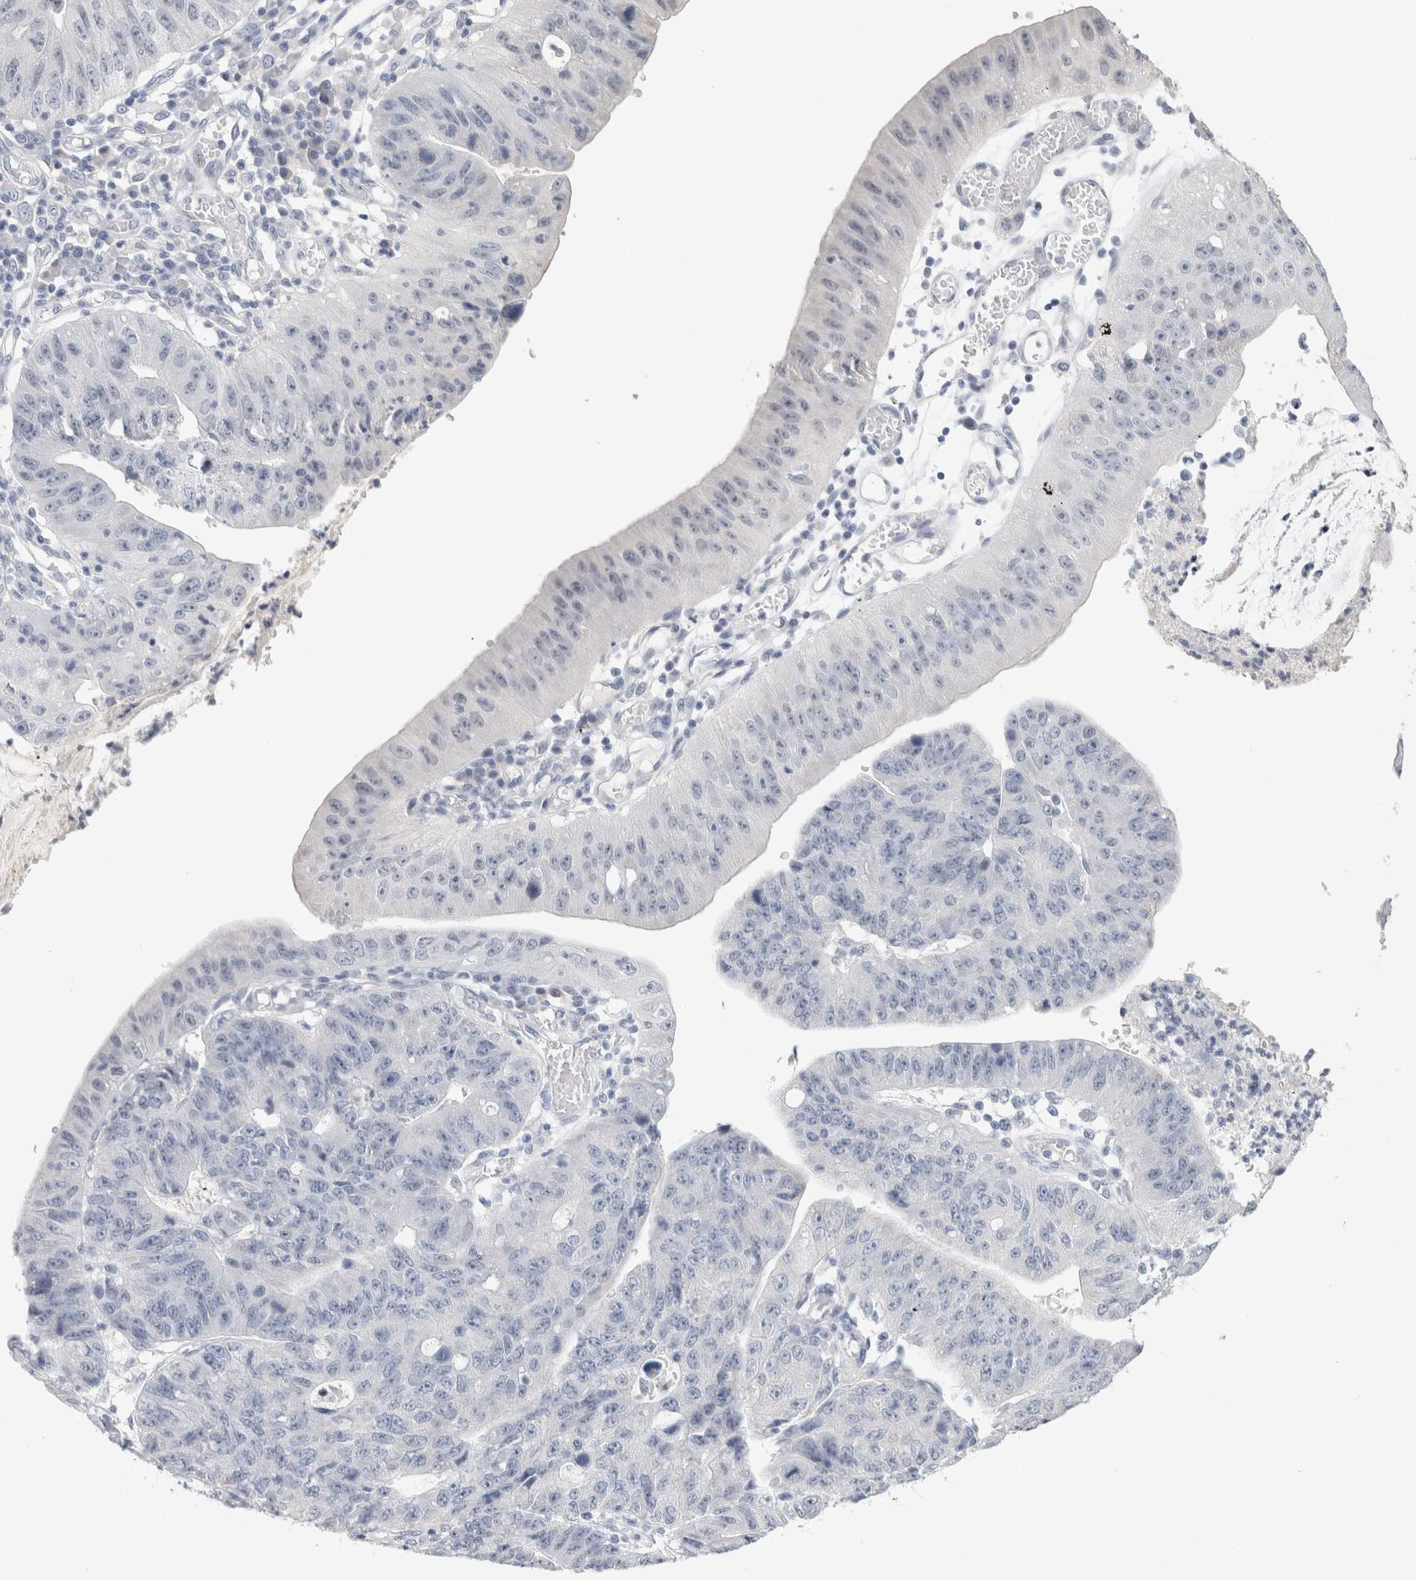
{"staining": {"intensity": "negative", "quantity": "none", "location": "none"}, "tissue": "stomach cancer", "cell_type": "Tumor cells", "image_type": "cancer", "snomed": [{"axis": "morphology", "description": "Adenocarcinoma, NOS"}, {"axis": "topography", "description": "Stomach"}], "caption": "A high-resolution micrograph shows immunohistochemistry (IHC) staining of stomach cancer (adenocarcinoma), which exhibits no significant expression in tumor cells. The staining was performed using DAB to visualize the protein expression in brown, while the nuclei were stained in blue with hematoxylin (Magnification: 20x).", "gene": "TONSL", "patient": {"sex": "male", "age": 59}}